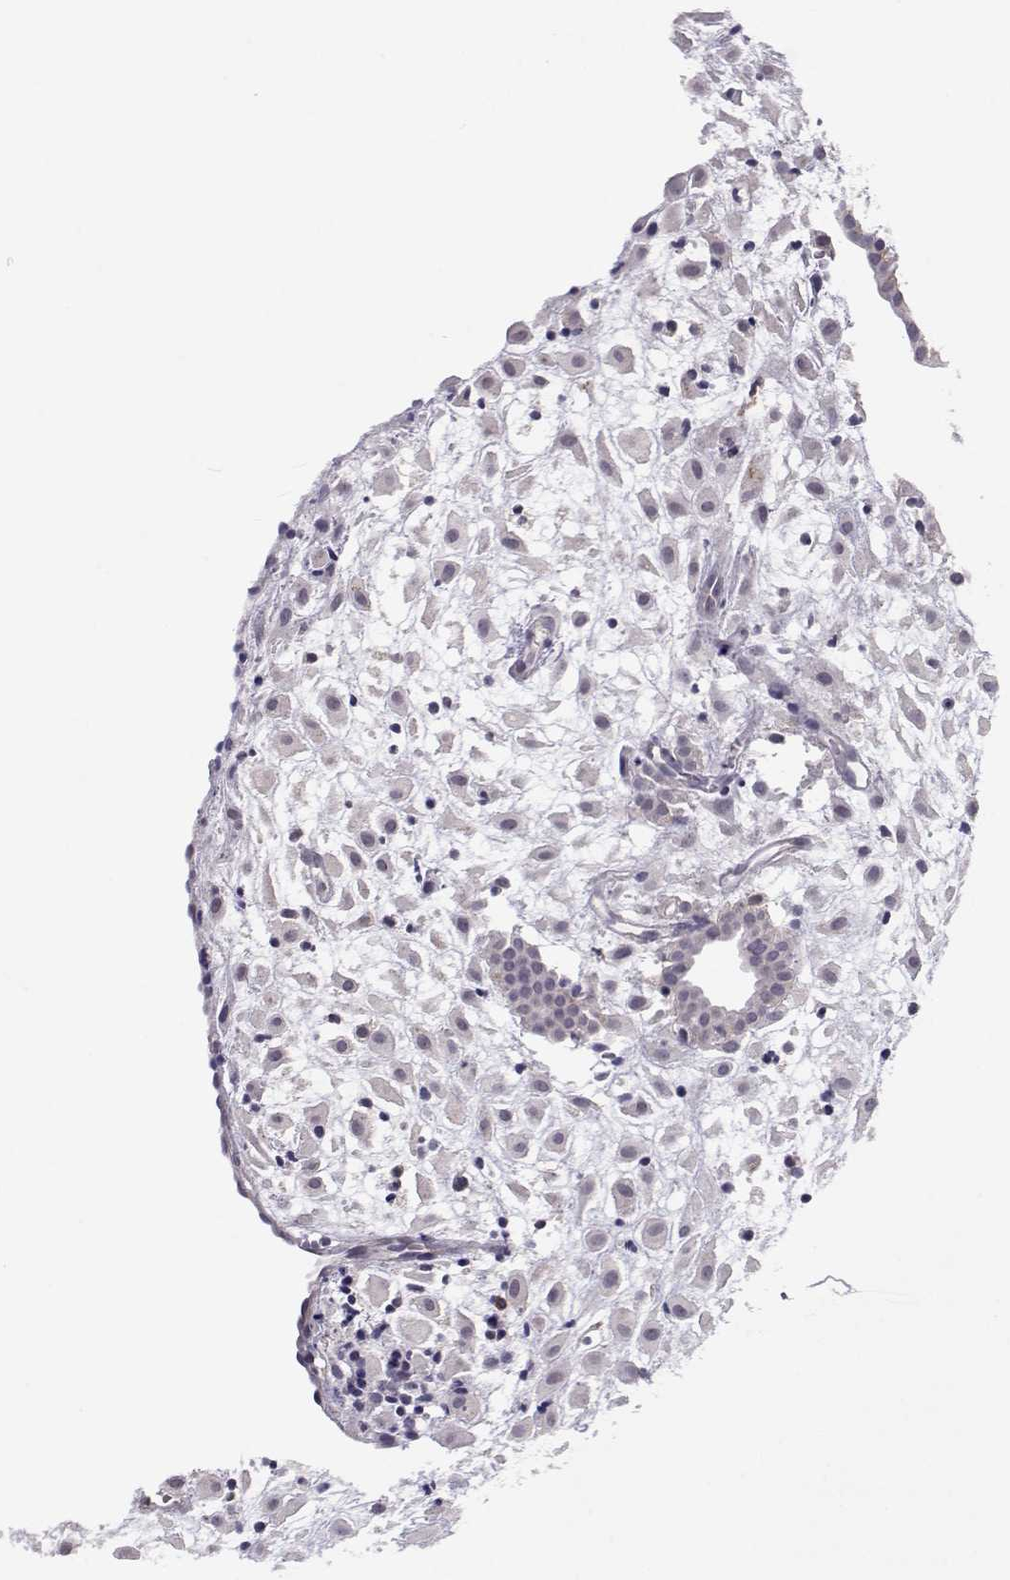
{"staining": {"intensity": "negative", "quantity": "none", "location": "none"}, "tissue": "placenta", "cell_type": "Decidual cells", "image_type": "normal", "snomed": [{"axis": "morphology", "description": "Normal tissue, NOS"}, {"axis": "topography", "description": "Placenta"}], "caption": "This is an immunohistochemistry photomicrograph of unremarkable placenta. There is no positivity in decidual cells.", "gene": "NPVF", "patient": {"sex": "female", "age": 24}}